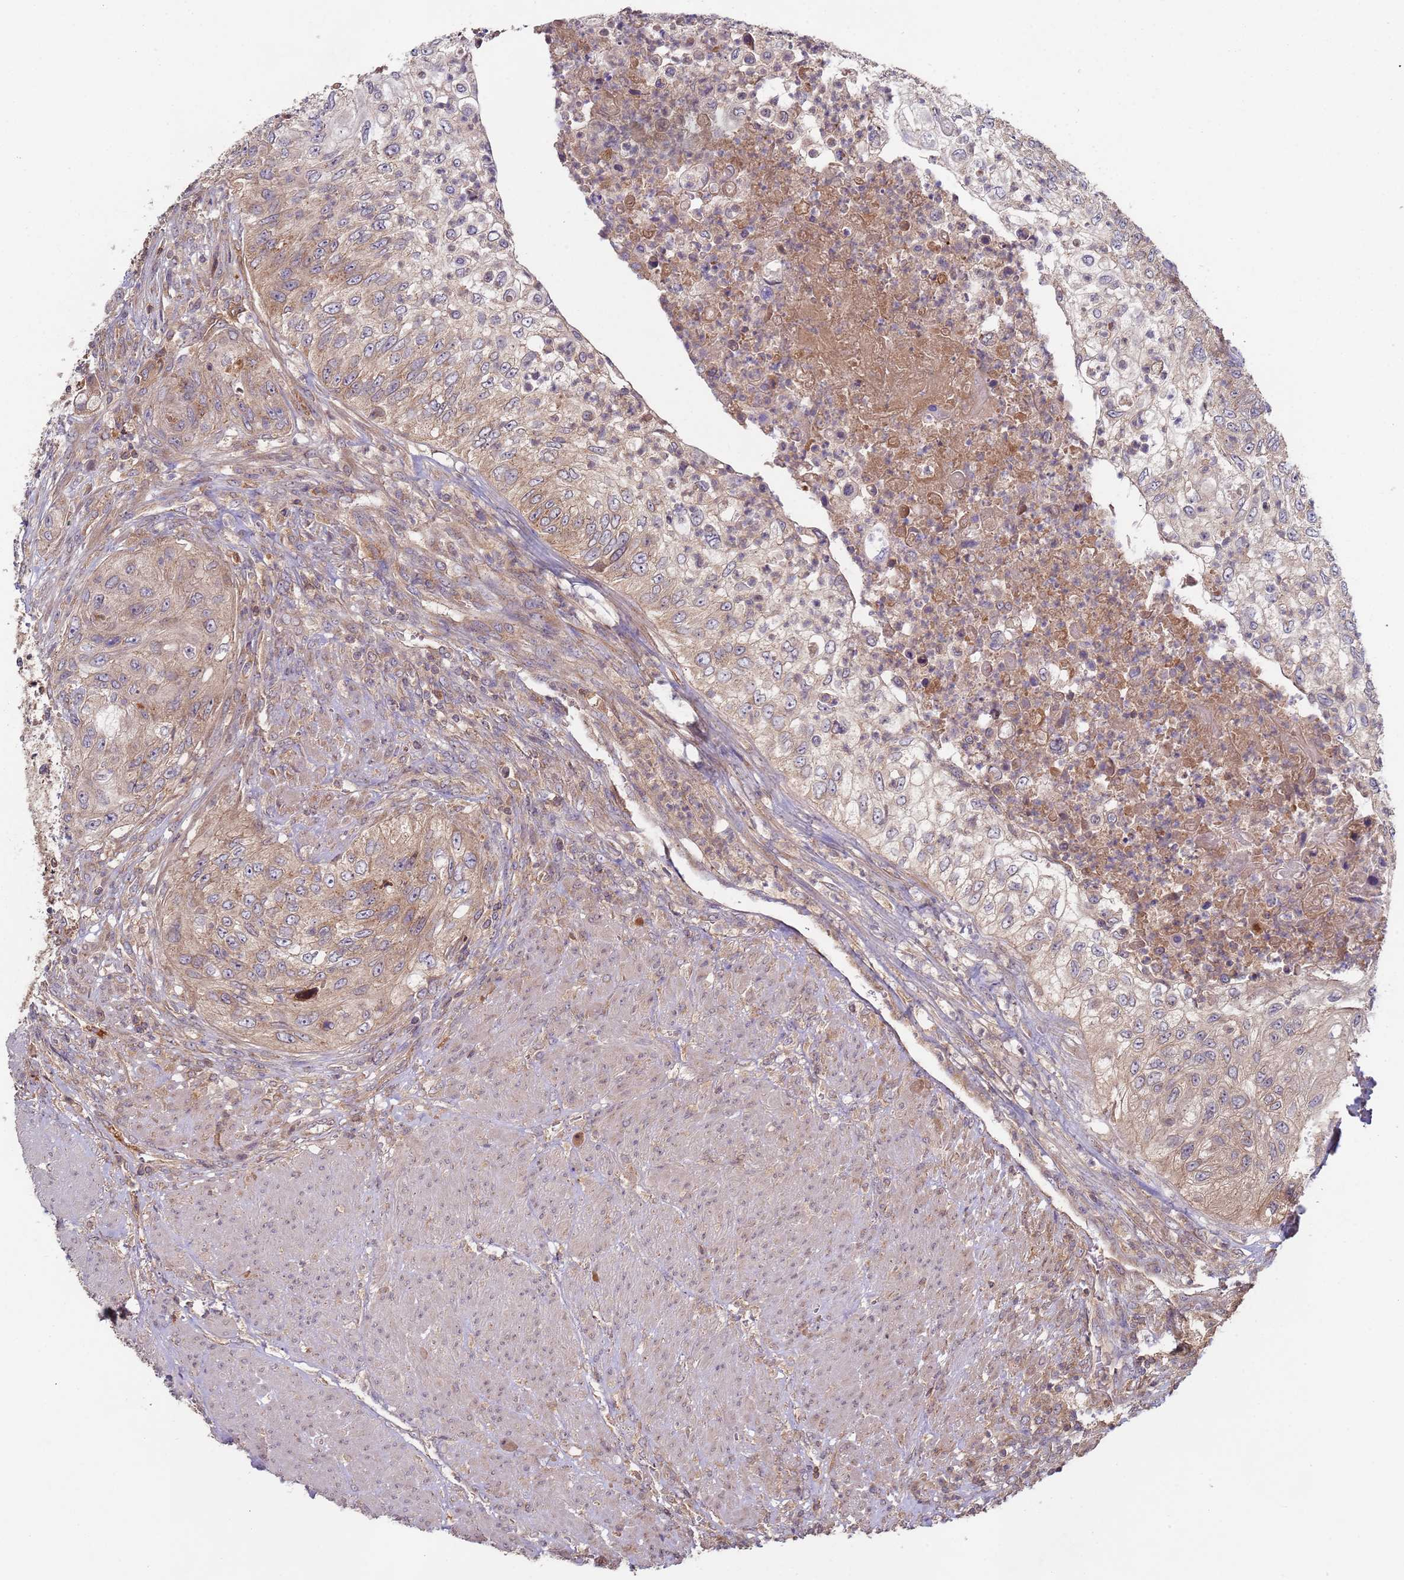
{"staining": {"intensity": "moderate", "quantity": ">75%", "location": "cytoplasmic/membranous"}, "tissue": "urothelial cancer", "cell_type": "Tumor cells", "image_type": "cancer", "snomed": [{"axis": "morphology", "description": "Urothelial carcinoma, High grade"}, {"axis": "topography", "description": "Urinary bladder"}], "caption": "Human high-grade urothelial carcinoma stained with a brown dye exhibits moderate cytoplasmic/membranous positive expression in about >75% of tumor cells.", "gene": "OR5A2", "patient": {"sex": "female", "age": 60}}